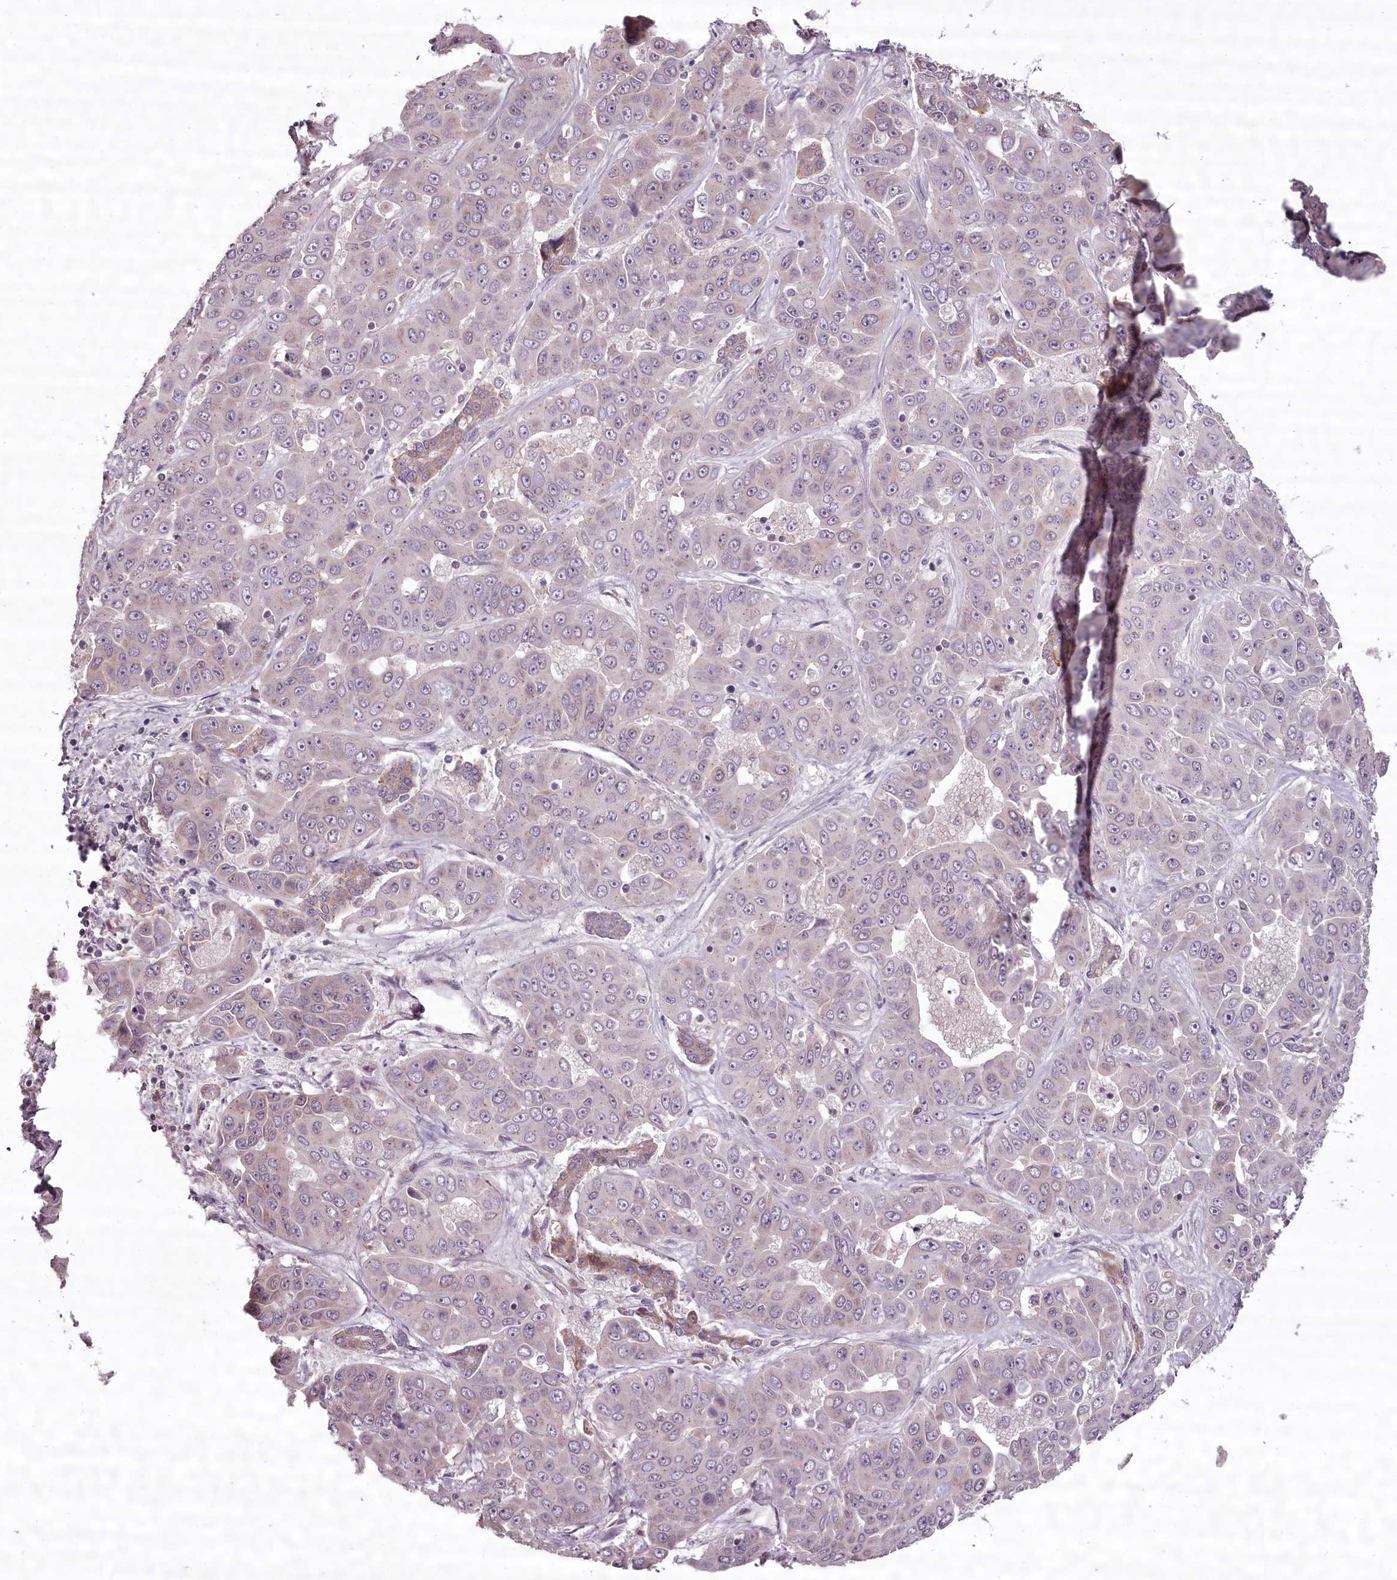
{"staining": {"intensity": "negative", "quantity": "none", "location": "none"}, "tissue": "liver cancer", "cell_type": "Tumor cells", "image_type": "cancer", "snomed": [{"axis": "morphology", "description": "Cholangiocarcinoma"}, {"axis": "topography", "description": "Liver"}], "caption": "This is an IHC image of human liver cholangiocarcinoma. There is no expression in tumor cells.", "gene": "CCDC92", "patient": {"sex": "female", "age": 52}}